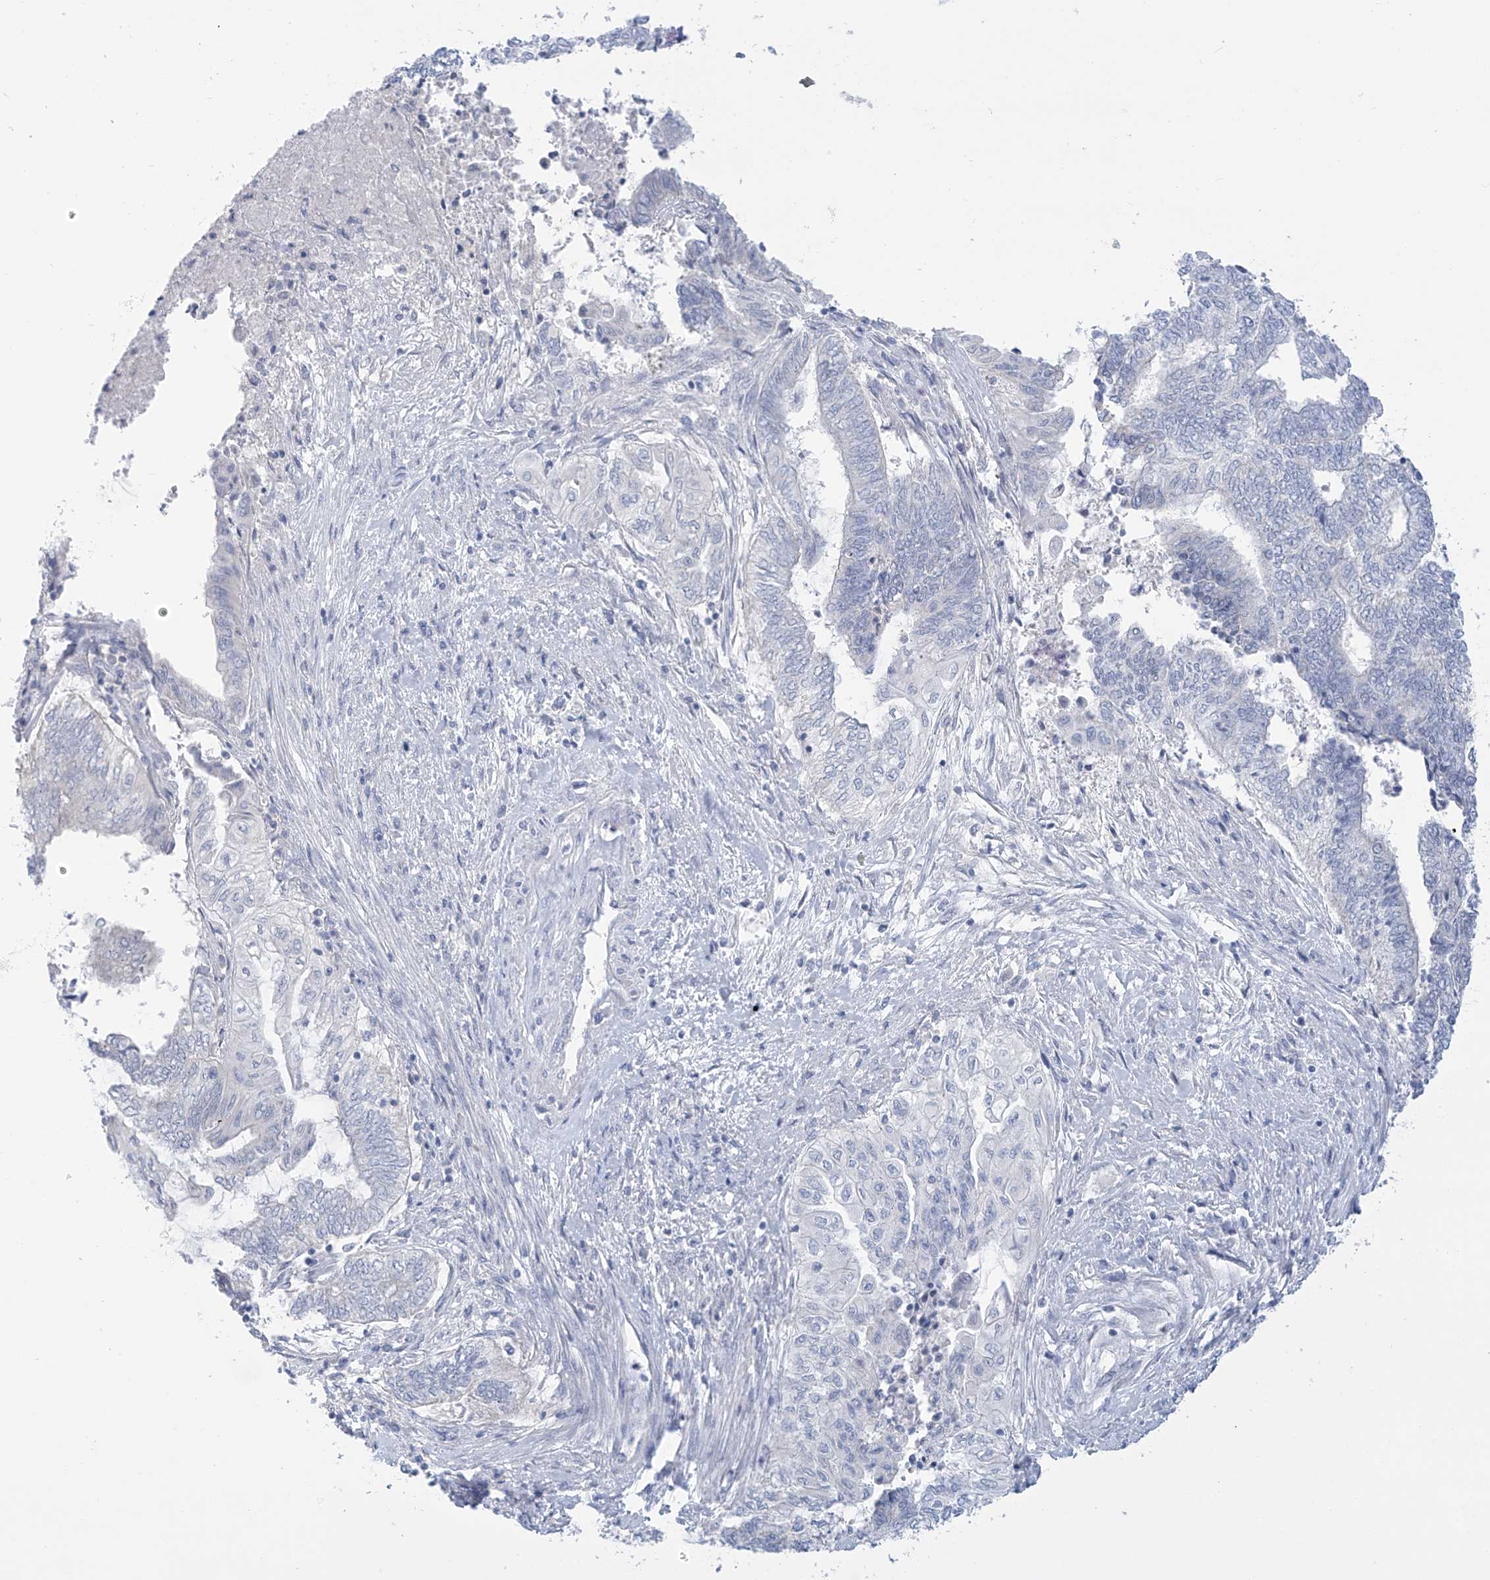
{"staining": {"intensity": "negative", "quantity": "none", "location": "none"}, "tissue": "endometrial cancer", "cell_type": "Tumor cells", "image_type": "cancer", "snomed": [{"axis": "morphology", "description": "Adenocarcinoma, NOS"}, {"axis": "topography", "description": "Uterus"}, {"axis": "topography", "description": "Endometrium"}], "caption": "An image of human endometrial cancer (adenocarcinoma) is negative for staining in tumor cells.", "gene": "SLC6A12", "patient": {"sex": "female", "age": 70}}